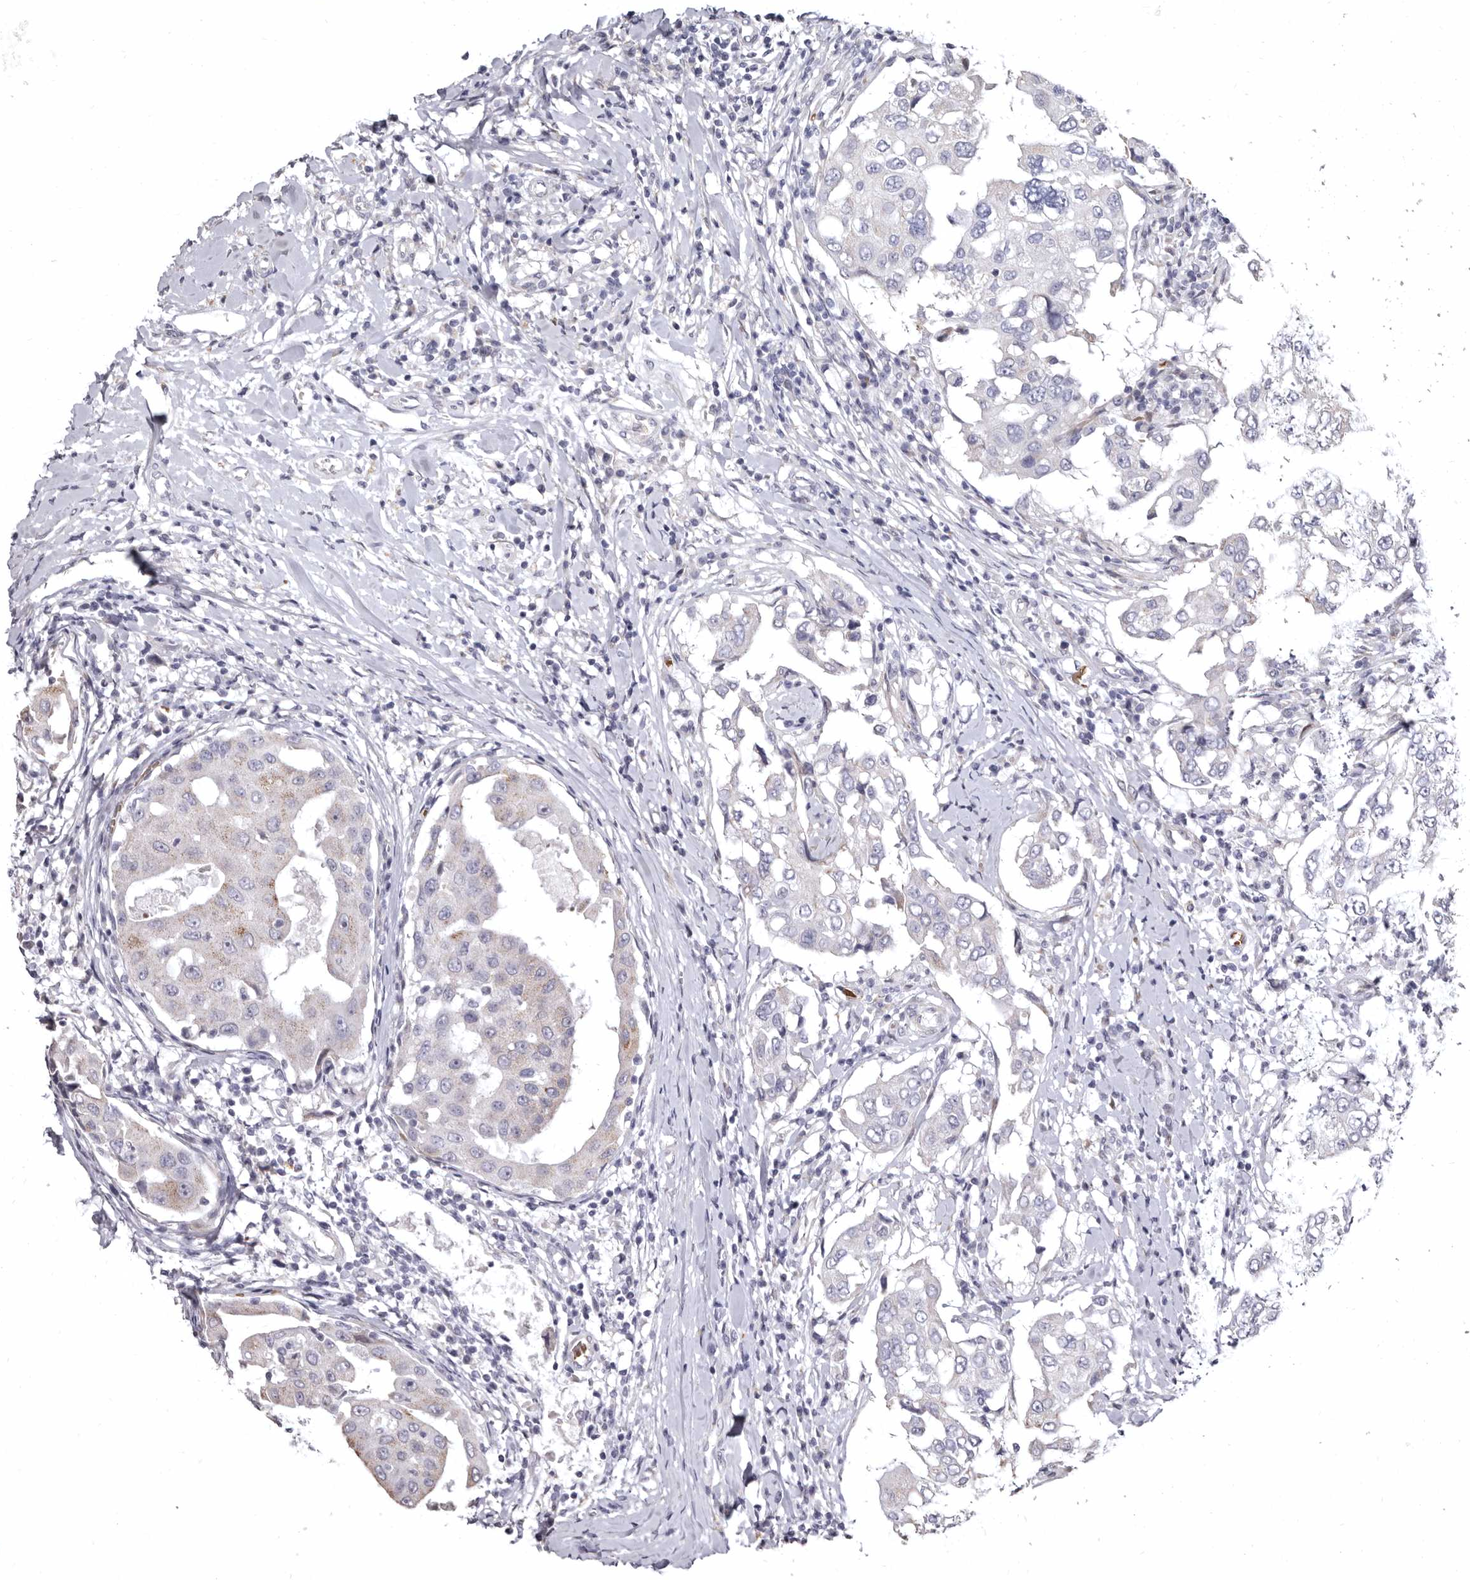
{"staining": {"intensity": "moderate", "quantity": "<25%", "location": "cytoplasmic/membranous"}, "tissue": "breast cancer", "cell_type": "Tumor cells", "image_type": "cancer", "snomed": [{"axis": "morphology", "description": "Duct carcinoma"}, {"axis": "topography", "description": "Breast"}], "caption": "Immunohistochemistry (IHC) (DAB) staining of human breast invasive ductal carcinoma demonstrates moderate cytoplasmic/membranous protein staining in approximately <25% of tumor cells.", "gene": "AIDA", "patient": {"sex": "female", "age": 27}}